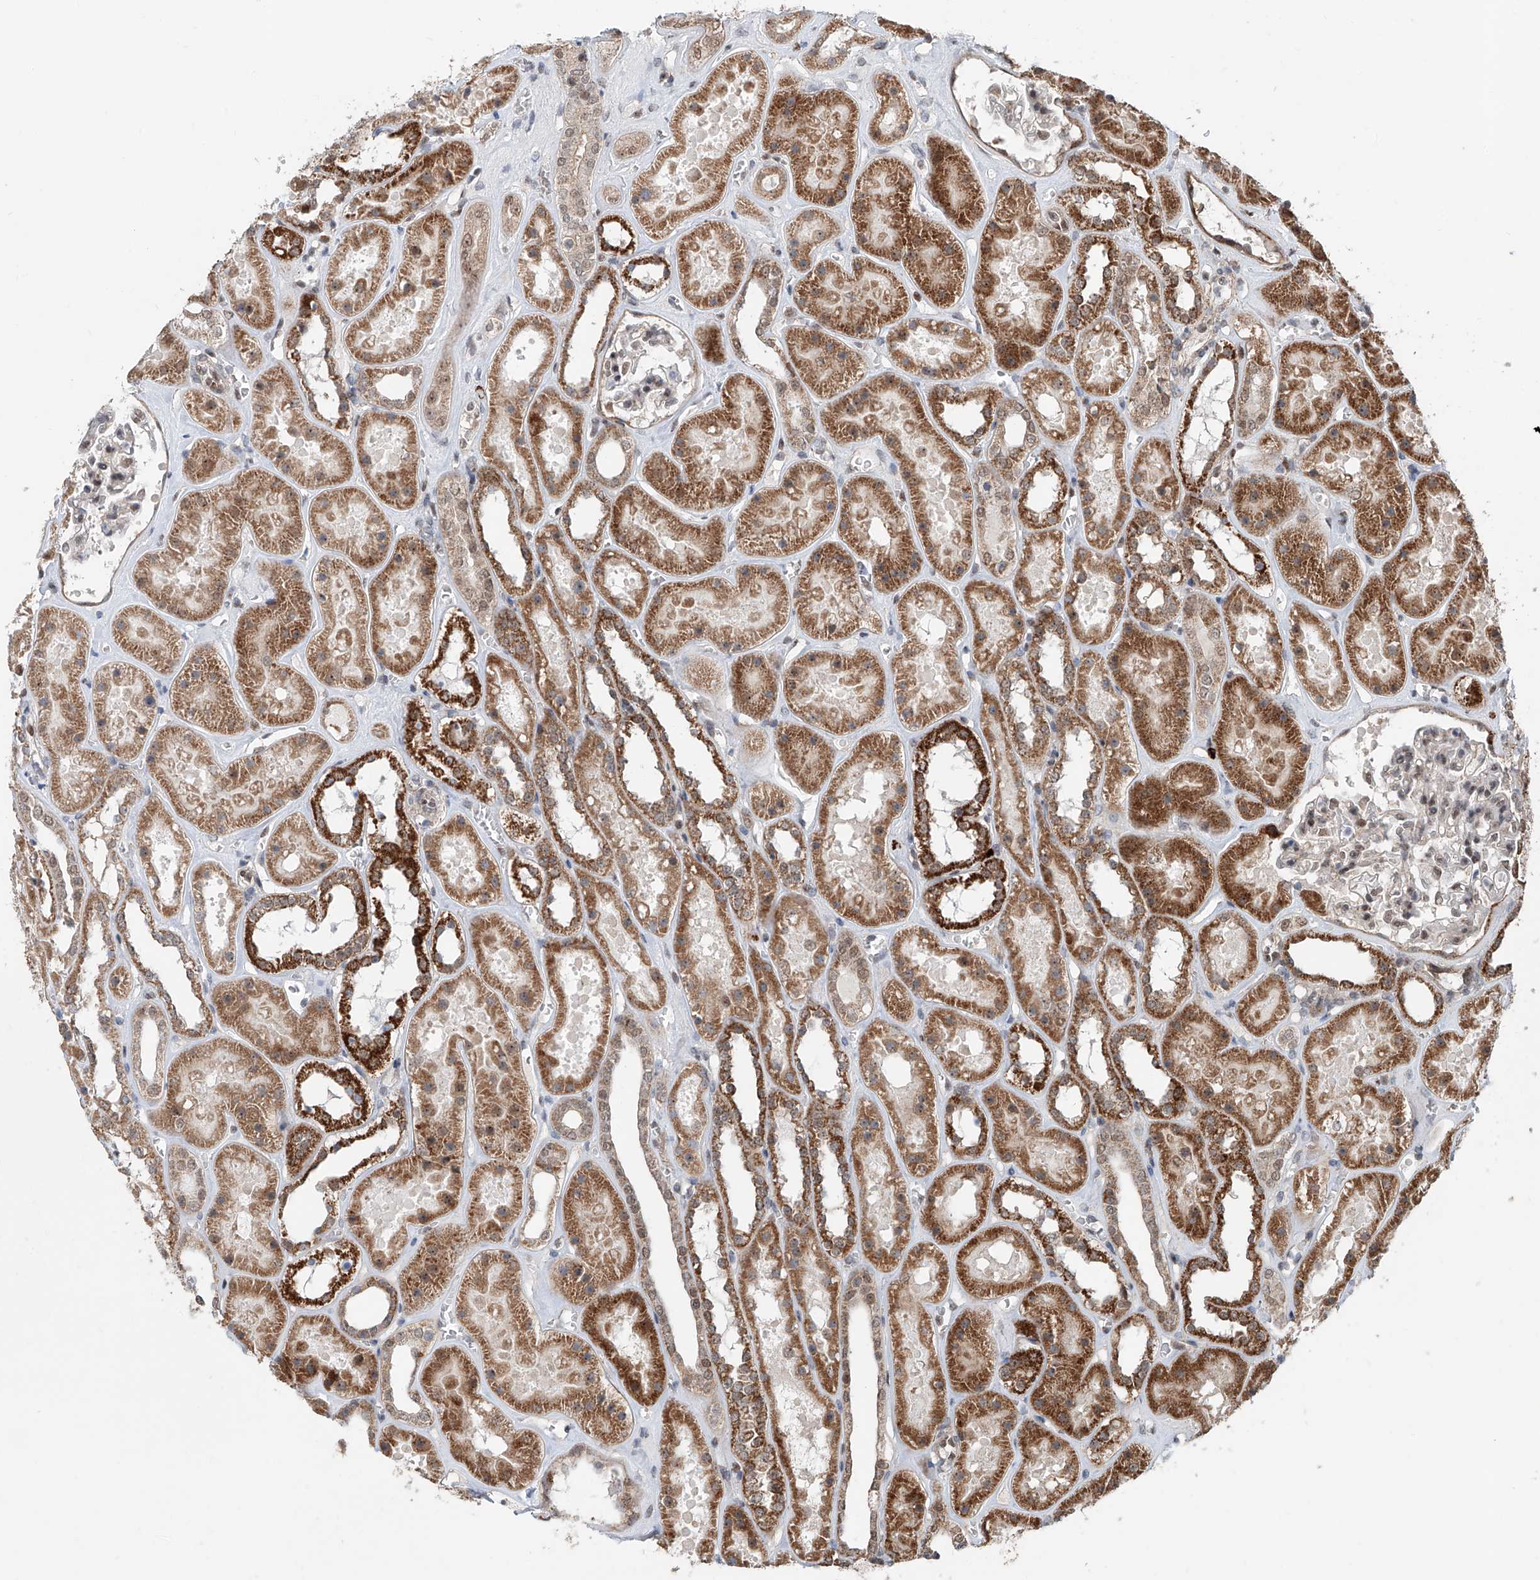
{"staining": {"intensity": "moderate", "quantity": "25%-75%", "location": "nuclear"}, "tissue": "kidney", "cell_type": "Cells in glomeruli", "image_type": "normal", "snomed": [{"axis": "morphology", "description": "Normal tissue, NOS"}, {"axis": "topography", "description": "Kidney"}], "caption": "Moderate nuclear positivity for a protein is identified in about 25%-75% of cells in glomeruli of benign kidney using IHC.", "gene": "SDE2", "patient": {"sex": "female", "age": 41}}